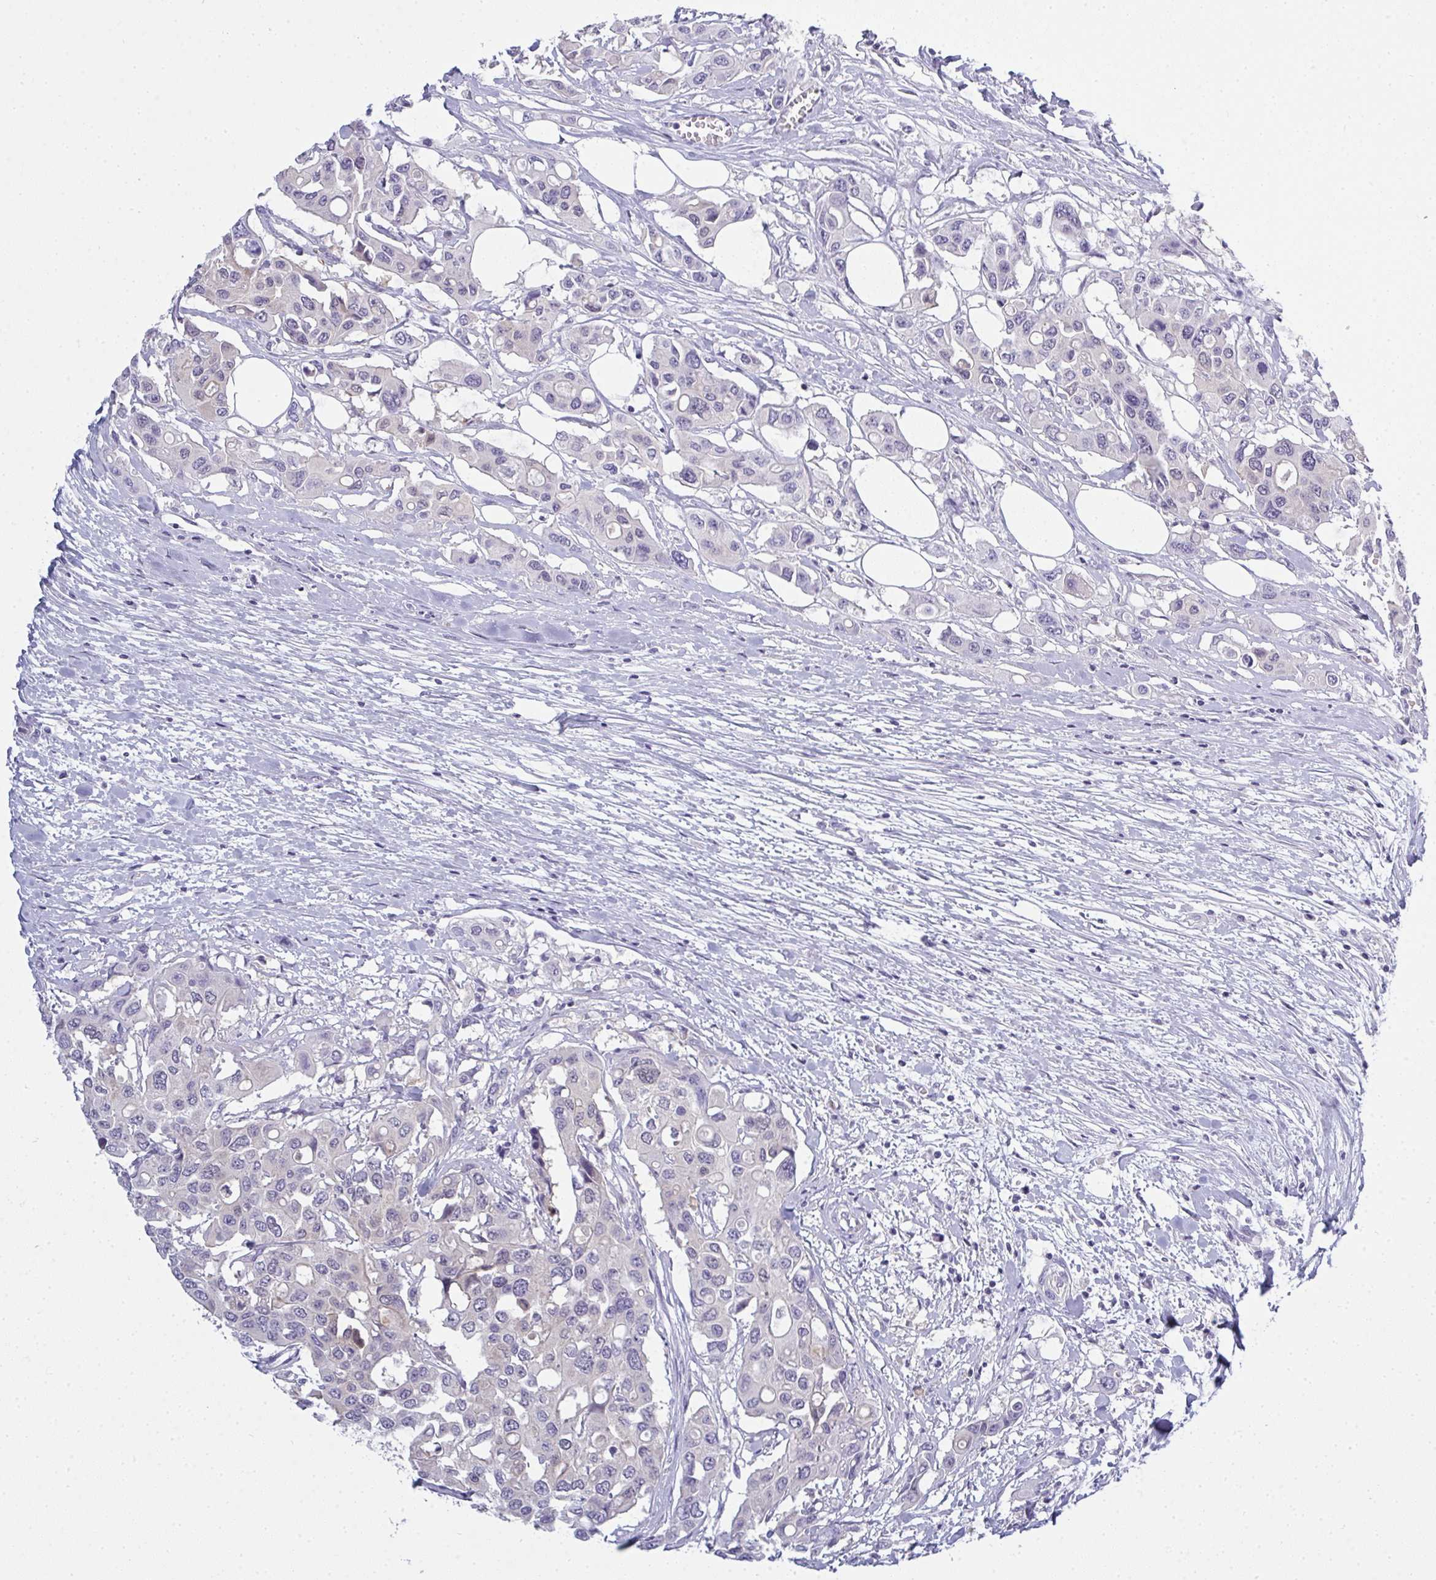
{"staining": {"intensity": "negative", "quantity": "none", "location": "none"}, "tissue": "colorectal cancer", "cell_type": "Tumor cells", "image_type": "cancer", "snomed": [{"axis": "morphology", "description": "Adenocarcinoma, NOS"}, {"axis": "topography", "description": "Colon"}], "caption": "IHC of colorectal cancer (adenocarcinoma) reveals no positivity in tumor cells. (DAB (3,3'-diaminobenzidine) IHC visualized using brightfield microscopy, high magnification).", "gene": "GSDMB", "patient": {"sex": "male", "age": 77}}